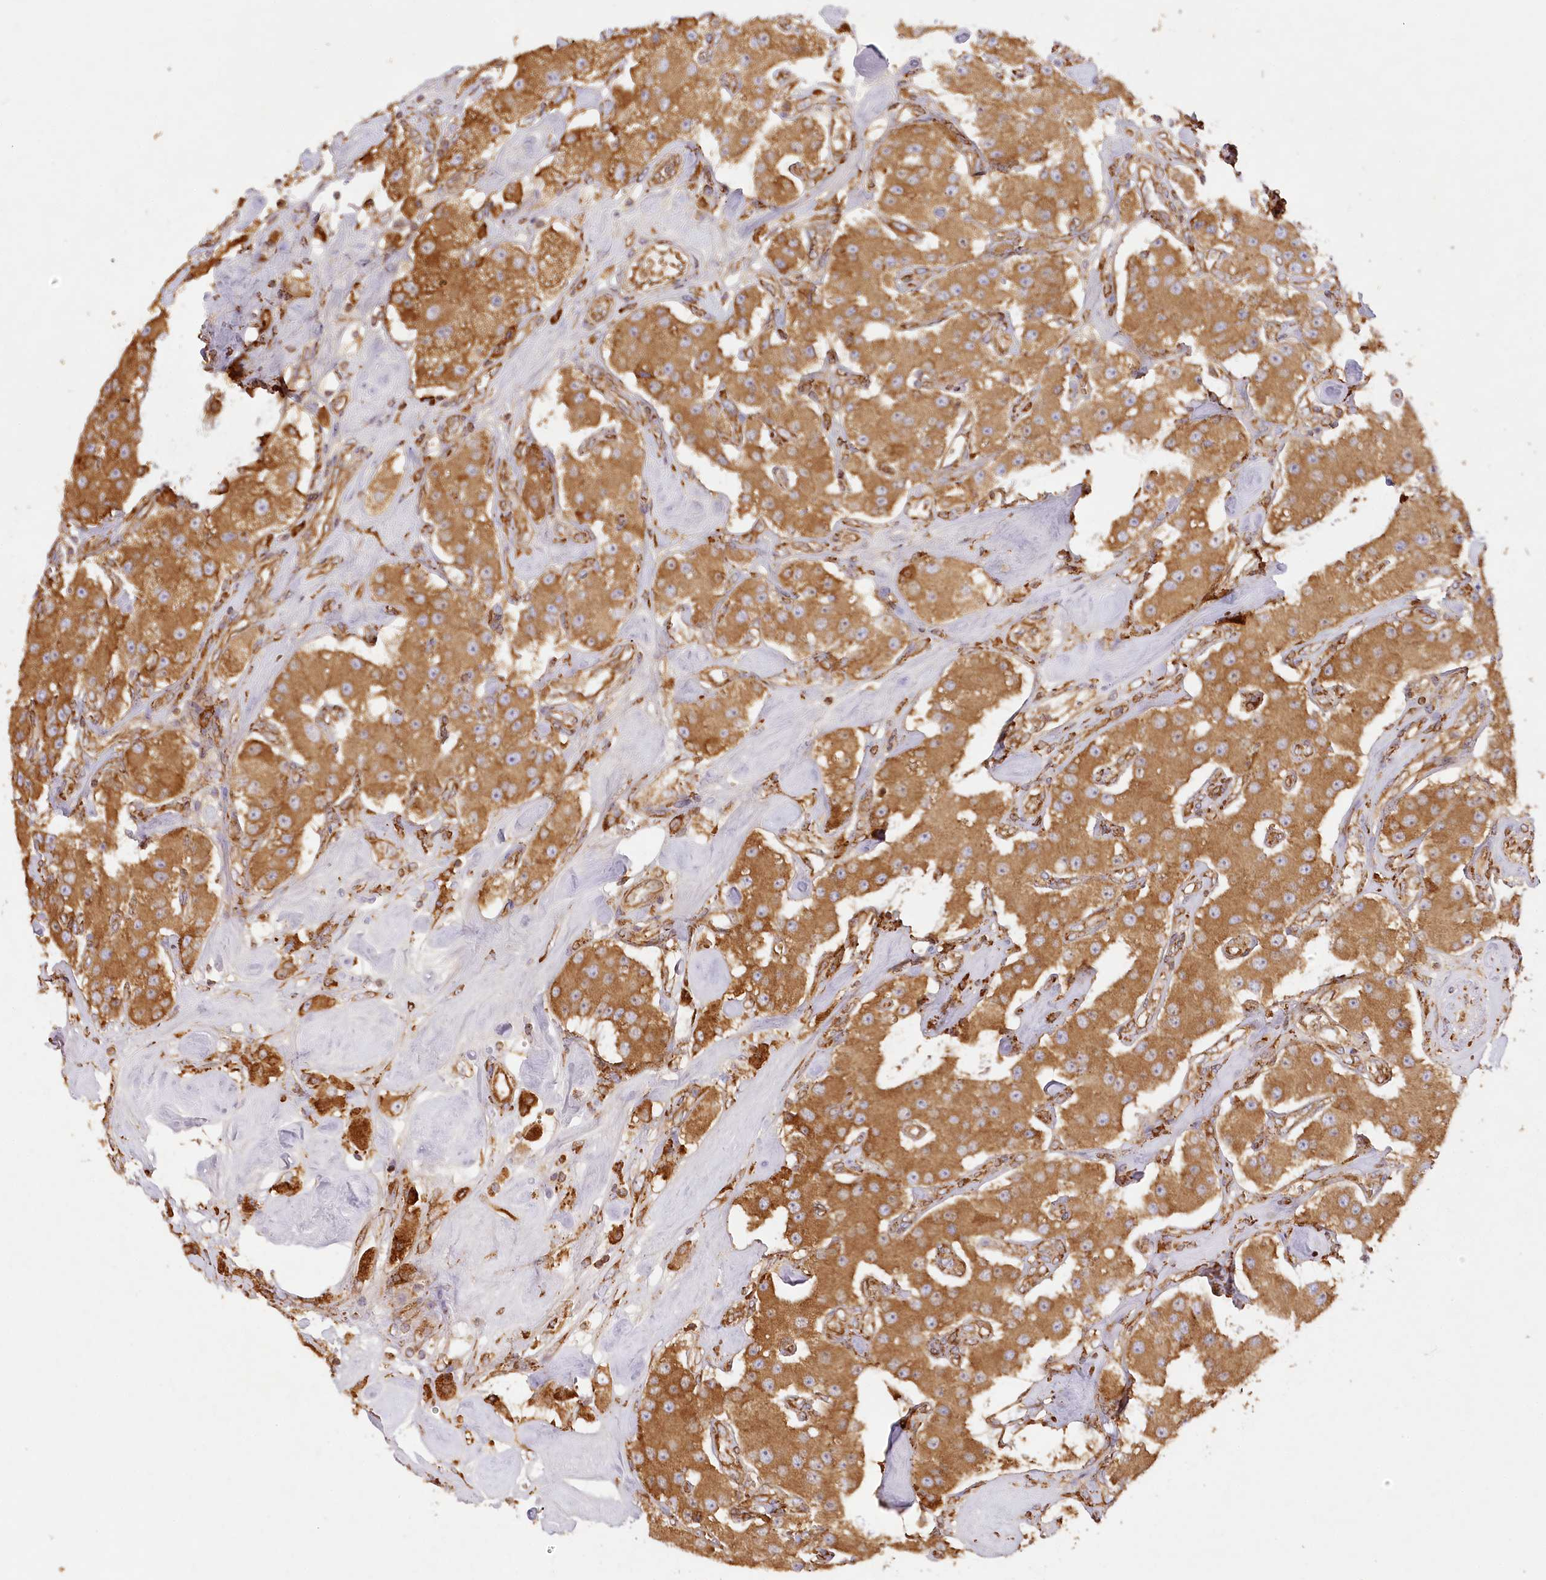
{"staining": {"intensity": "strong", "quantity": ">75%", "location": "cytoplasmic/membranous"}, "tissue": "carcinoid", "cell_type": "Tumor cells", "image_type": "cancer", "snomed": [{"axis": "morphology", "description": "Carcinoid, malignant, NOS"}, {"axis": "topography", "description": "Pancreas"}], "caption": "A photomicrograph of human carcinoid stained for a protein shows strong cytoplasmic/membranous brown staining in tumor cells.", "gene": "ACAP2", "patient": {"sex": "male", "age": 41}}